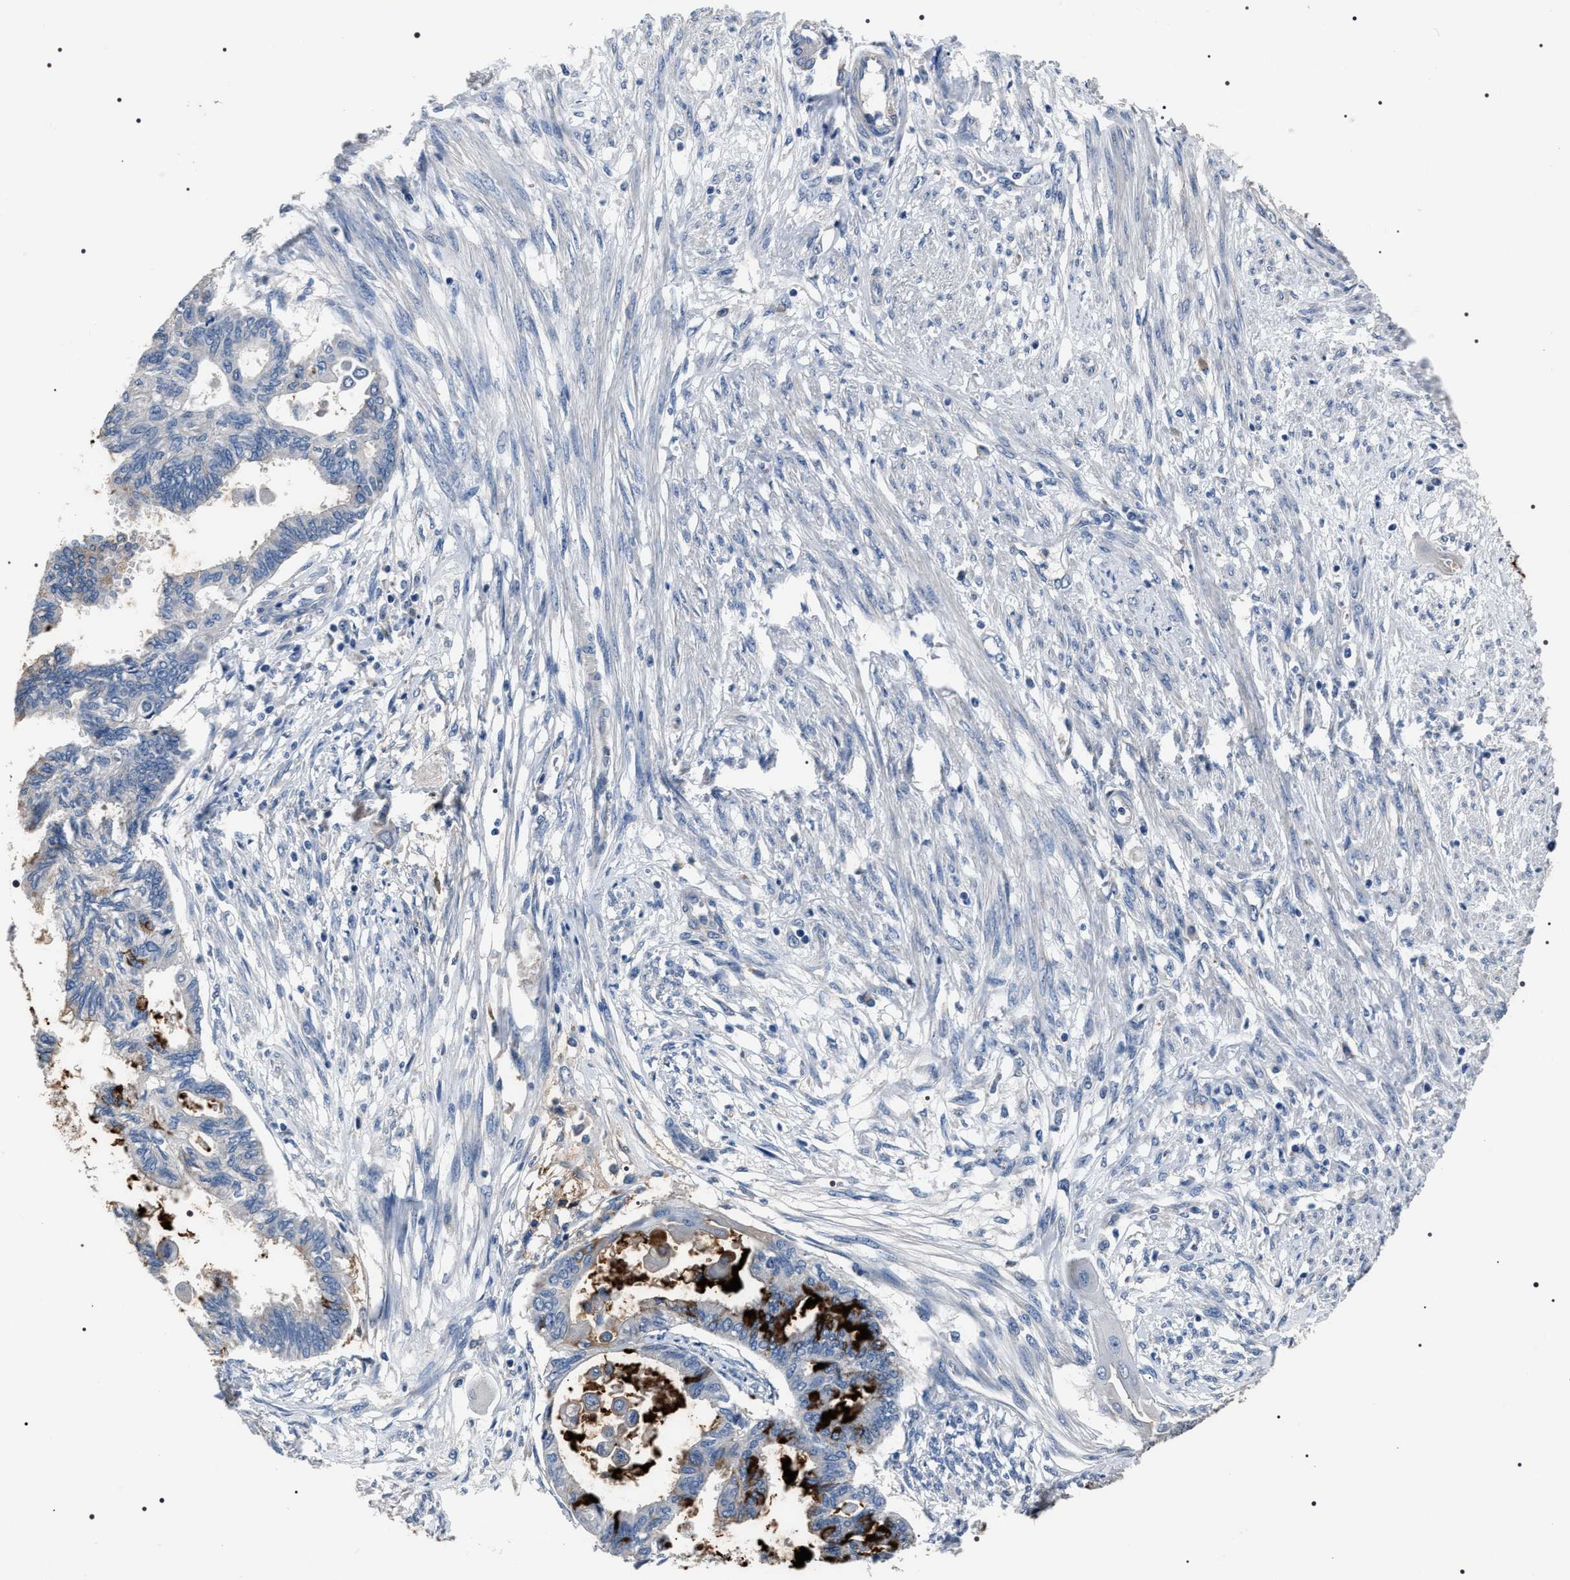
{"staining": {"intensity": "strong", "quantity": "<25%", "location": "cytoplasmic/membranous"}, "tissue": "cervical cancer", "cell_type": "Tumor cells", "image_type": "cancer", "snomed": [{"axis": "morphology", "description": "Normal tissue, NOS"}, {"axis": "morphology", "description": "Adenocarcinoma, NOS"}, {"axis": "topography", "description": "Cervix"}, {"axis": "topography", "description": "Endometrium"}], "caption": "Protein expression analysis of cervical adenocarcinoma shows strong cytoplasmic/membranous expression in approximately <25% of tumor cells.", "gene": "TRIM54", "patient": {"sex": "female", "age": 86}}